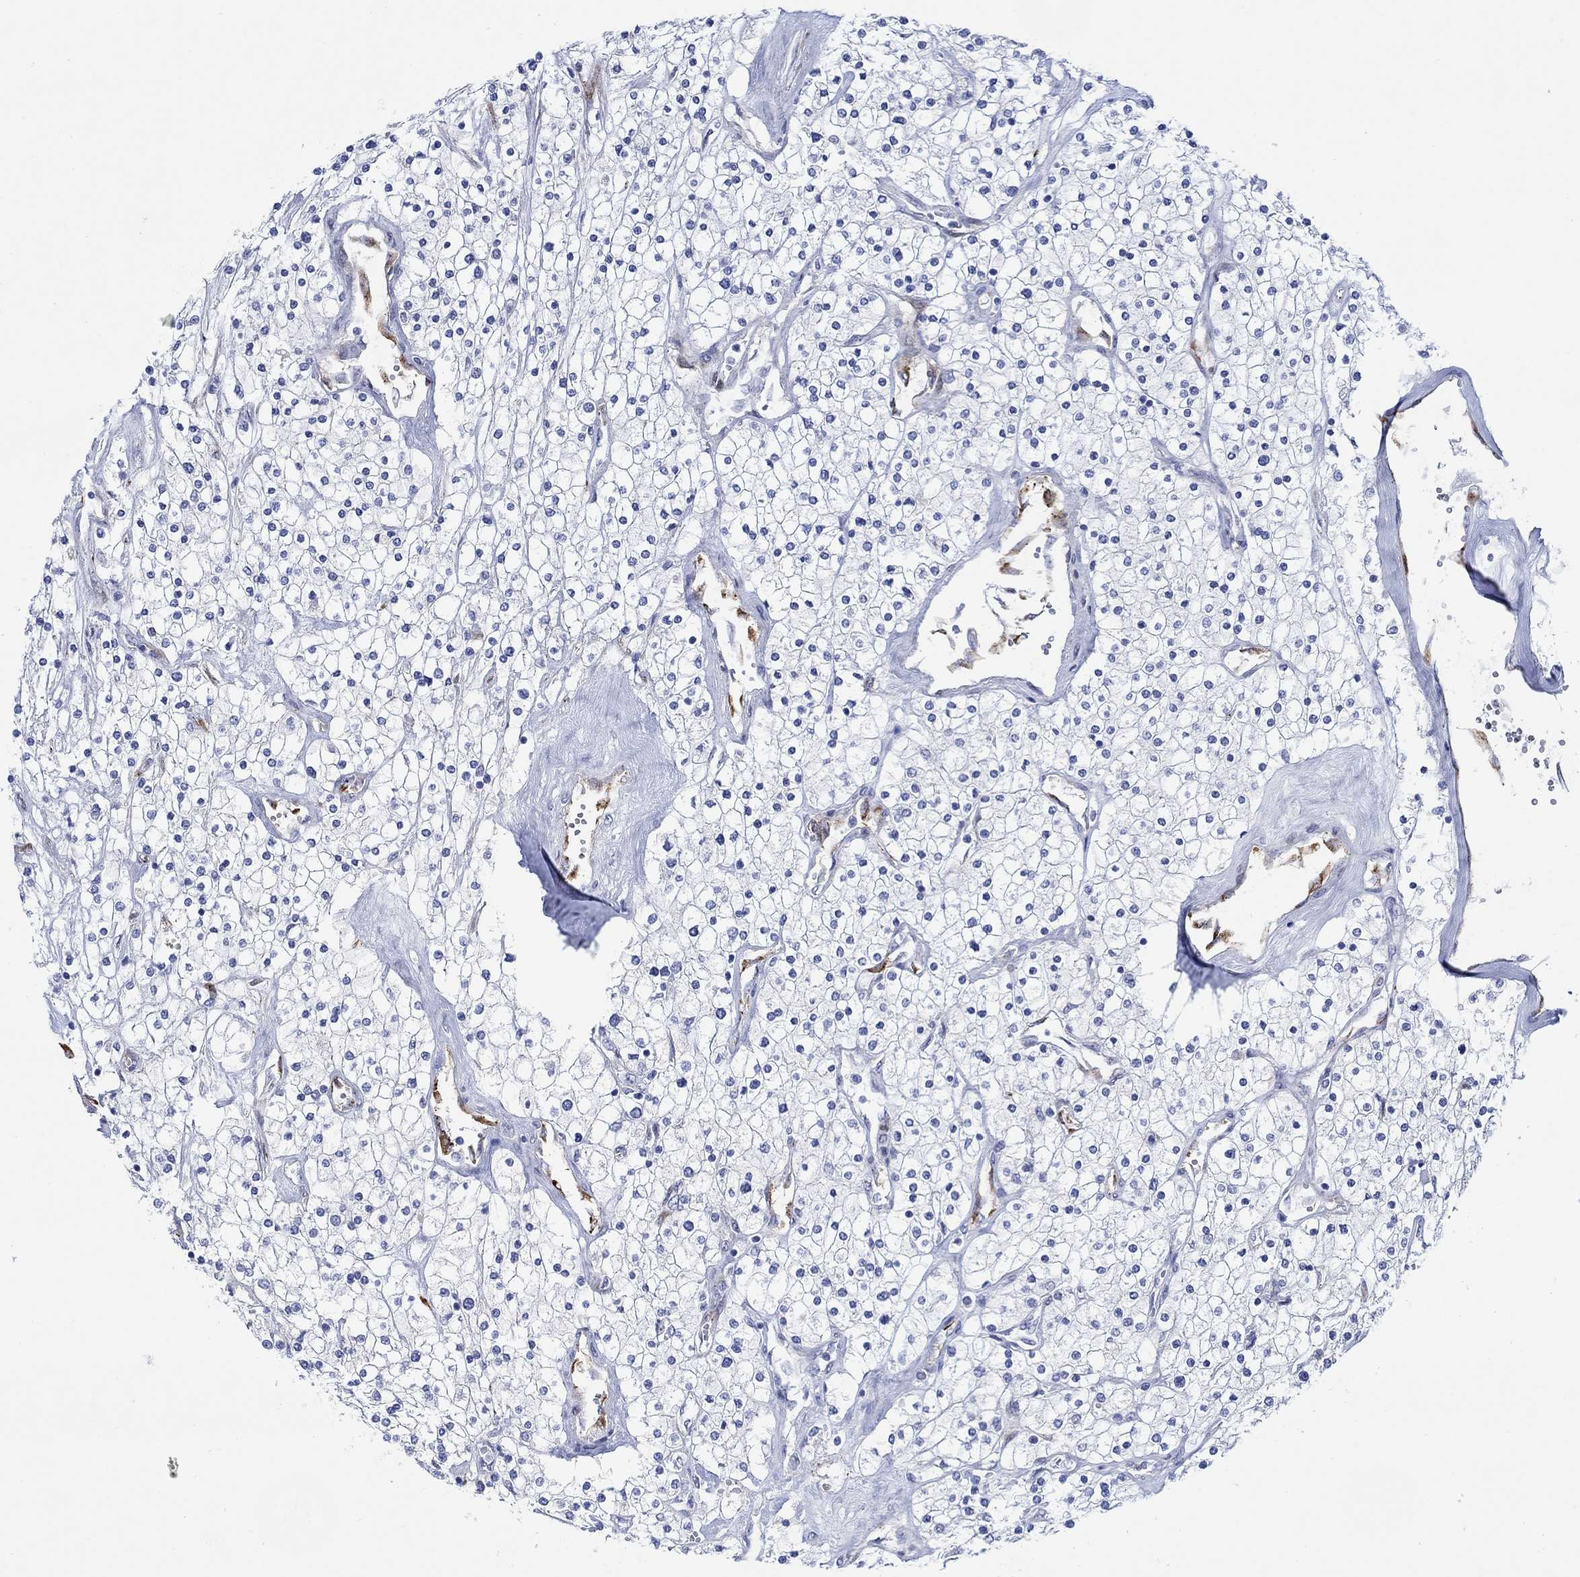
{"staining": {"intensity": "negative", "quantity": "none", "location": "none"}, "tissue": "renal cancer", "cell_type": "Tumor cells", "image_type": "cancer", "snomed": [{"axis": "morphology", "description": "Adenocarcinoma, NOS"}, {"axis": "topography", "description": "Kidney"}], "caption": "IHC micrograph of neoplastic tissue: renal cancer stained with DAB reveals no significant protein staining in tumor cells.", "gene": "KSR2", "patient": {"sex": "male", "age": 80}}